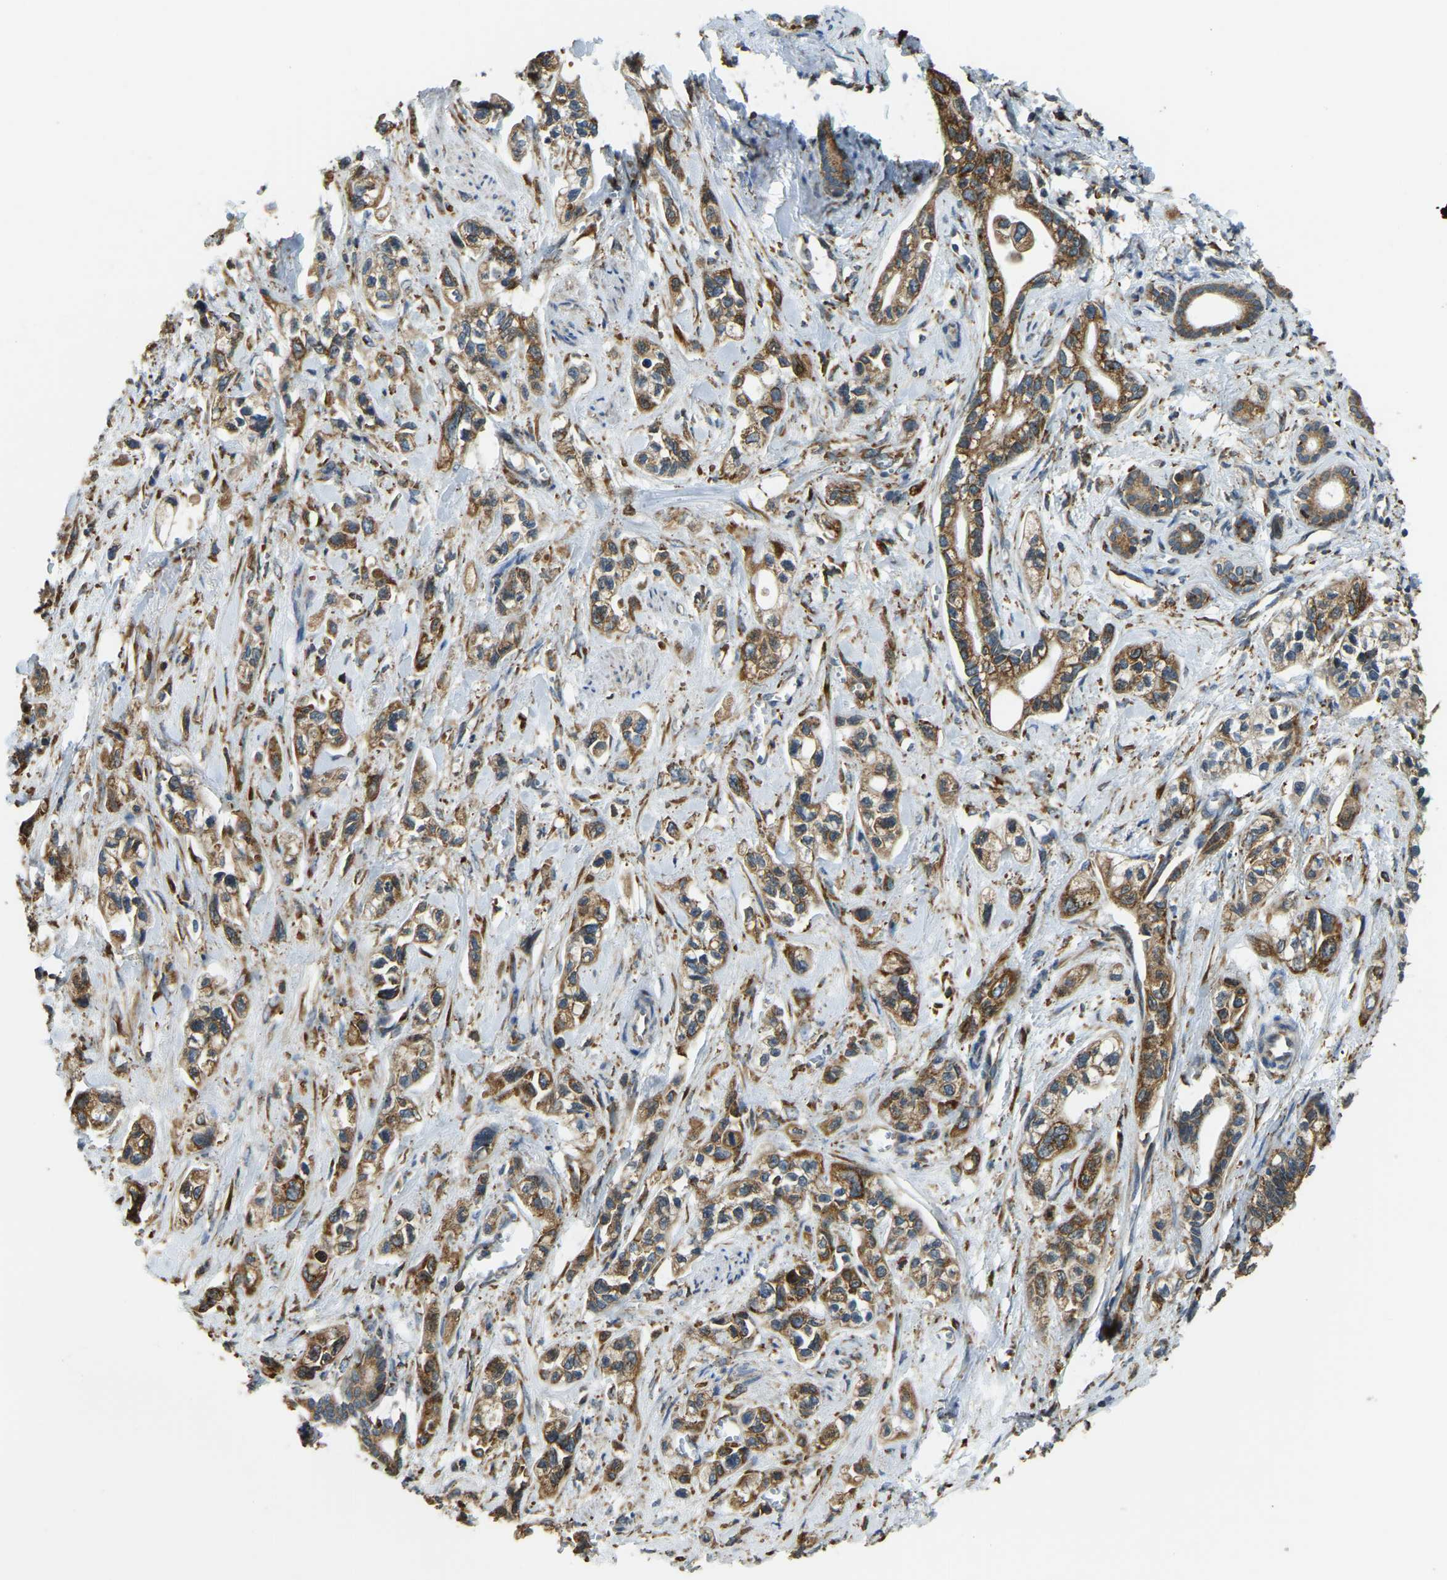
{"staining": {"intensity": "strong", "quantity": ">75%", "location": "cytoplasmic/membranous"}, "tissue": "pancreatic cancer", "cell_type": "Tumor cells", "image_type": "cancer", "snomed": [{"axis": "morphology", "description": "Adenocarcinoma, NOS"}, {"axis": "topography", "description": "Pancreas"}], "caption": "An immunohistochemistry (IHC) histopathology image of neoplastic tissue is shown. Protein staining in brown shows strong cytoplasmic/membranous positivity in pancreatic cancer (adenocarcinoma) within tumor cells. (IHC, brightfield microscopy, high magnification).", "gene": "RNF115", "patient": {"sex": "male", "age": 74}}